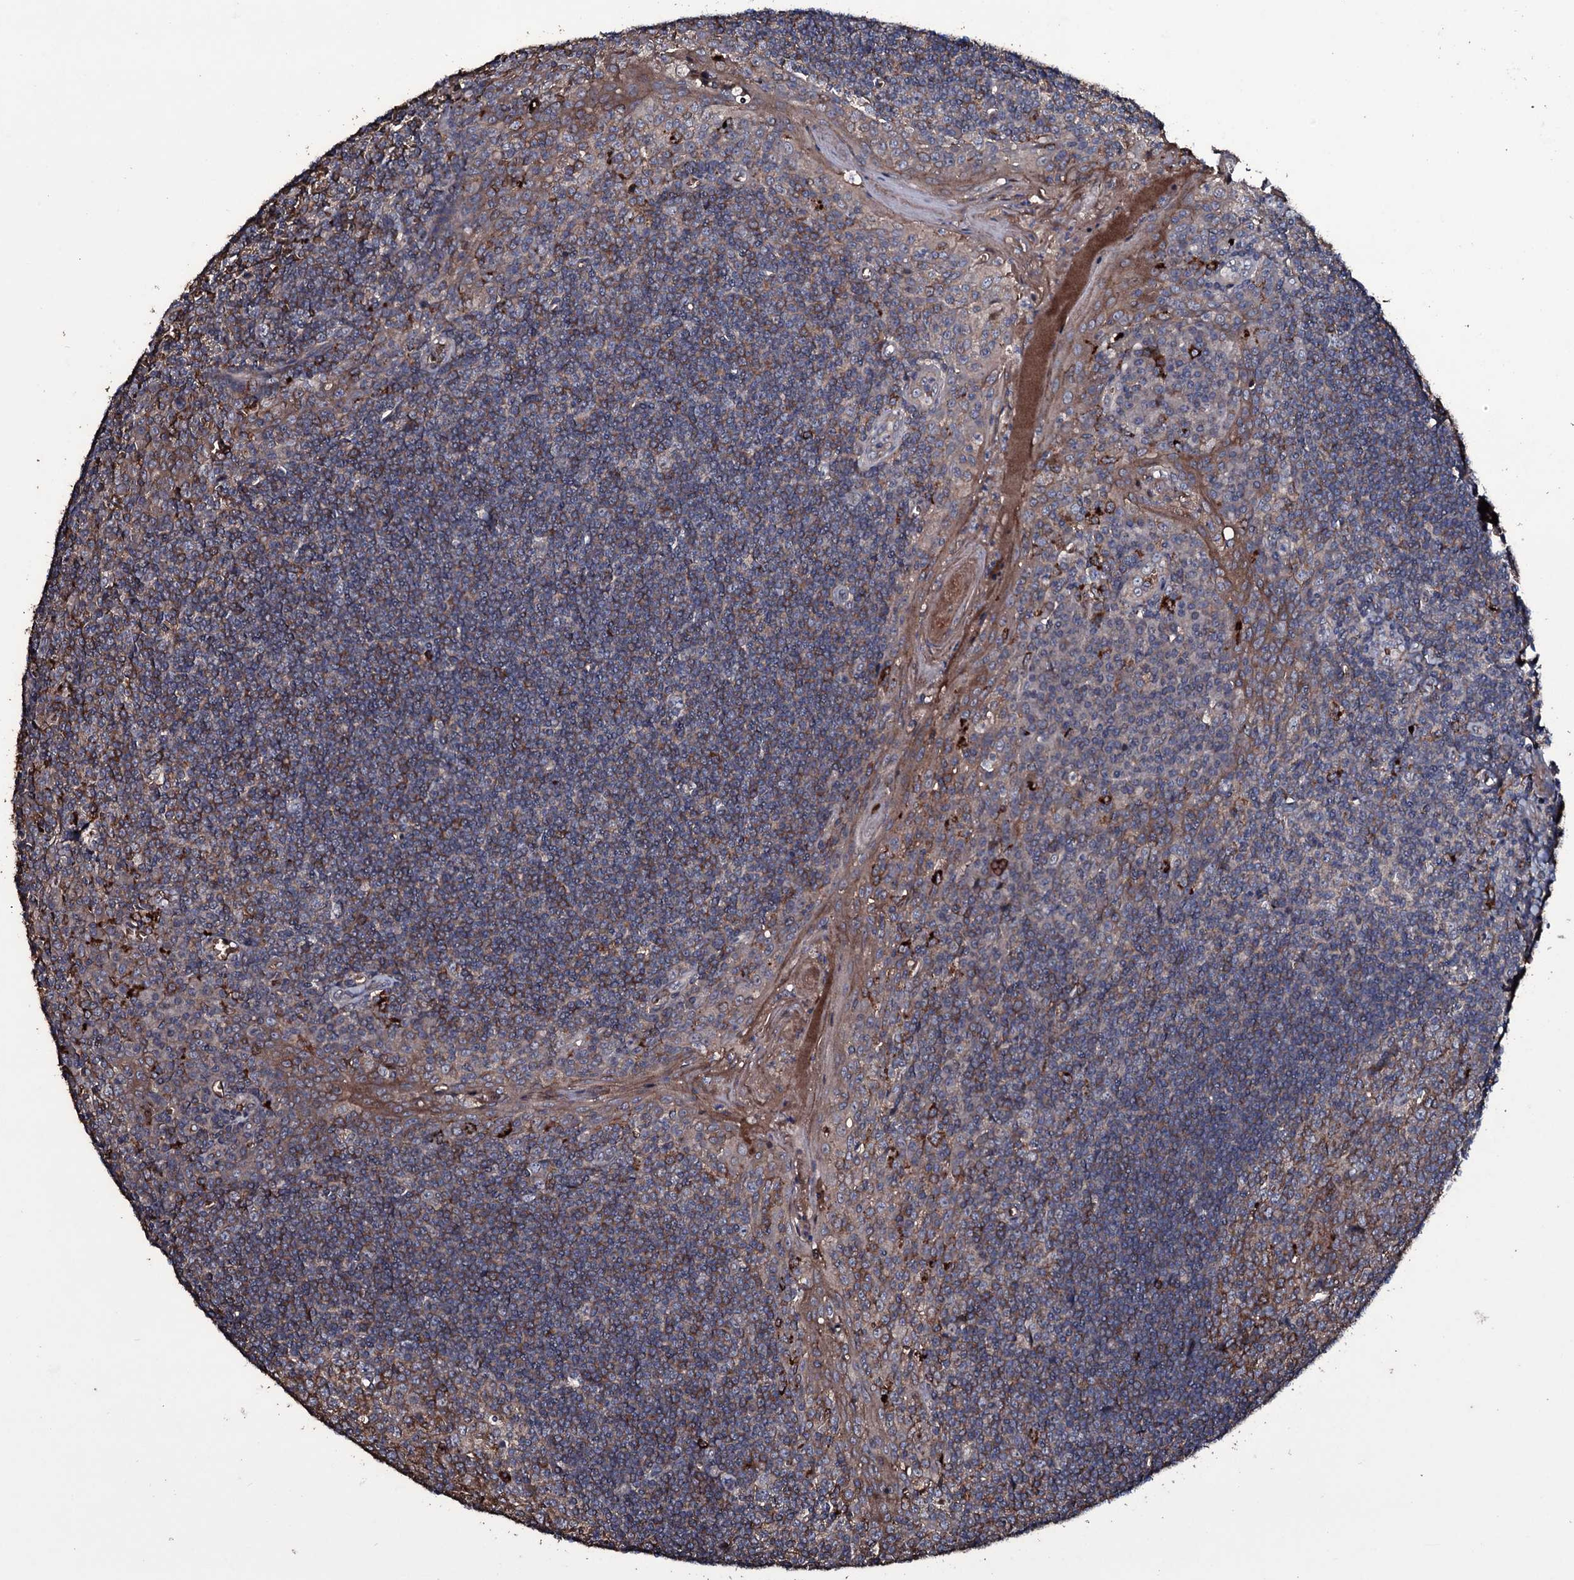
{"staining": {"intensity": "moderate", "quantity": "25%-75%", "location": "cytoplasmic/membranous"}, "tissue": "tonsil", "cell_type": "Germinal center cells", "image_type": "normal", "snomed": [{"axis": "morphology", "description": "Normal tissue, NOS"}, {"axis": "topography", "description": "Tonsil"}], "caption": "Germinal center cells demonstrate moderate cytoplasmic/membranous positivity in about 25%-75% of cells in normal tonsil.", "gene": "ZSWIM8", "patient": {"sex": "male", "age": 27}}